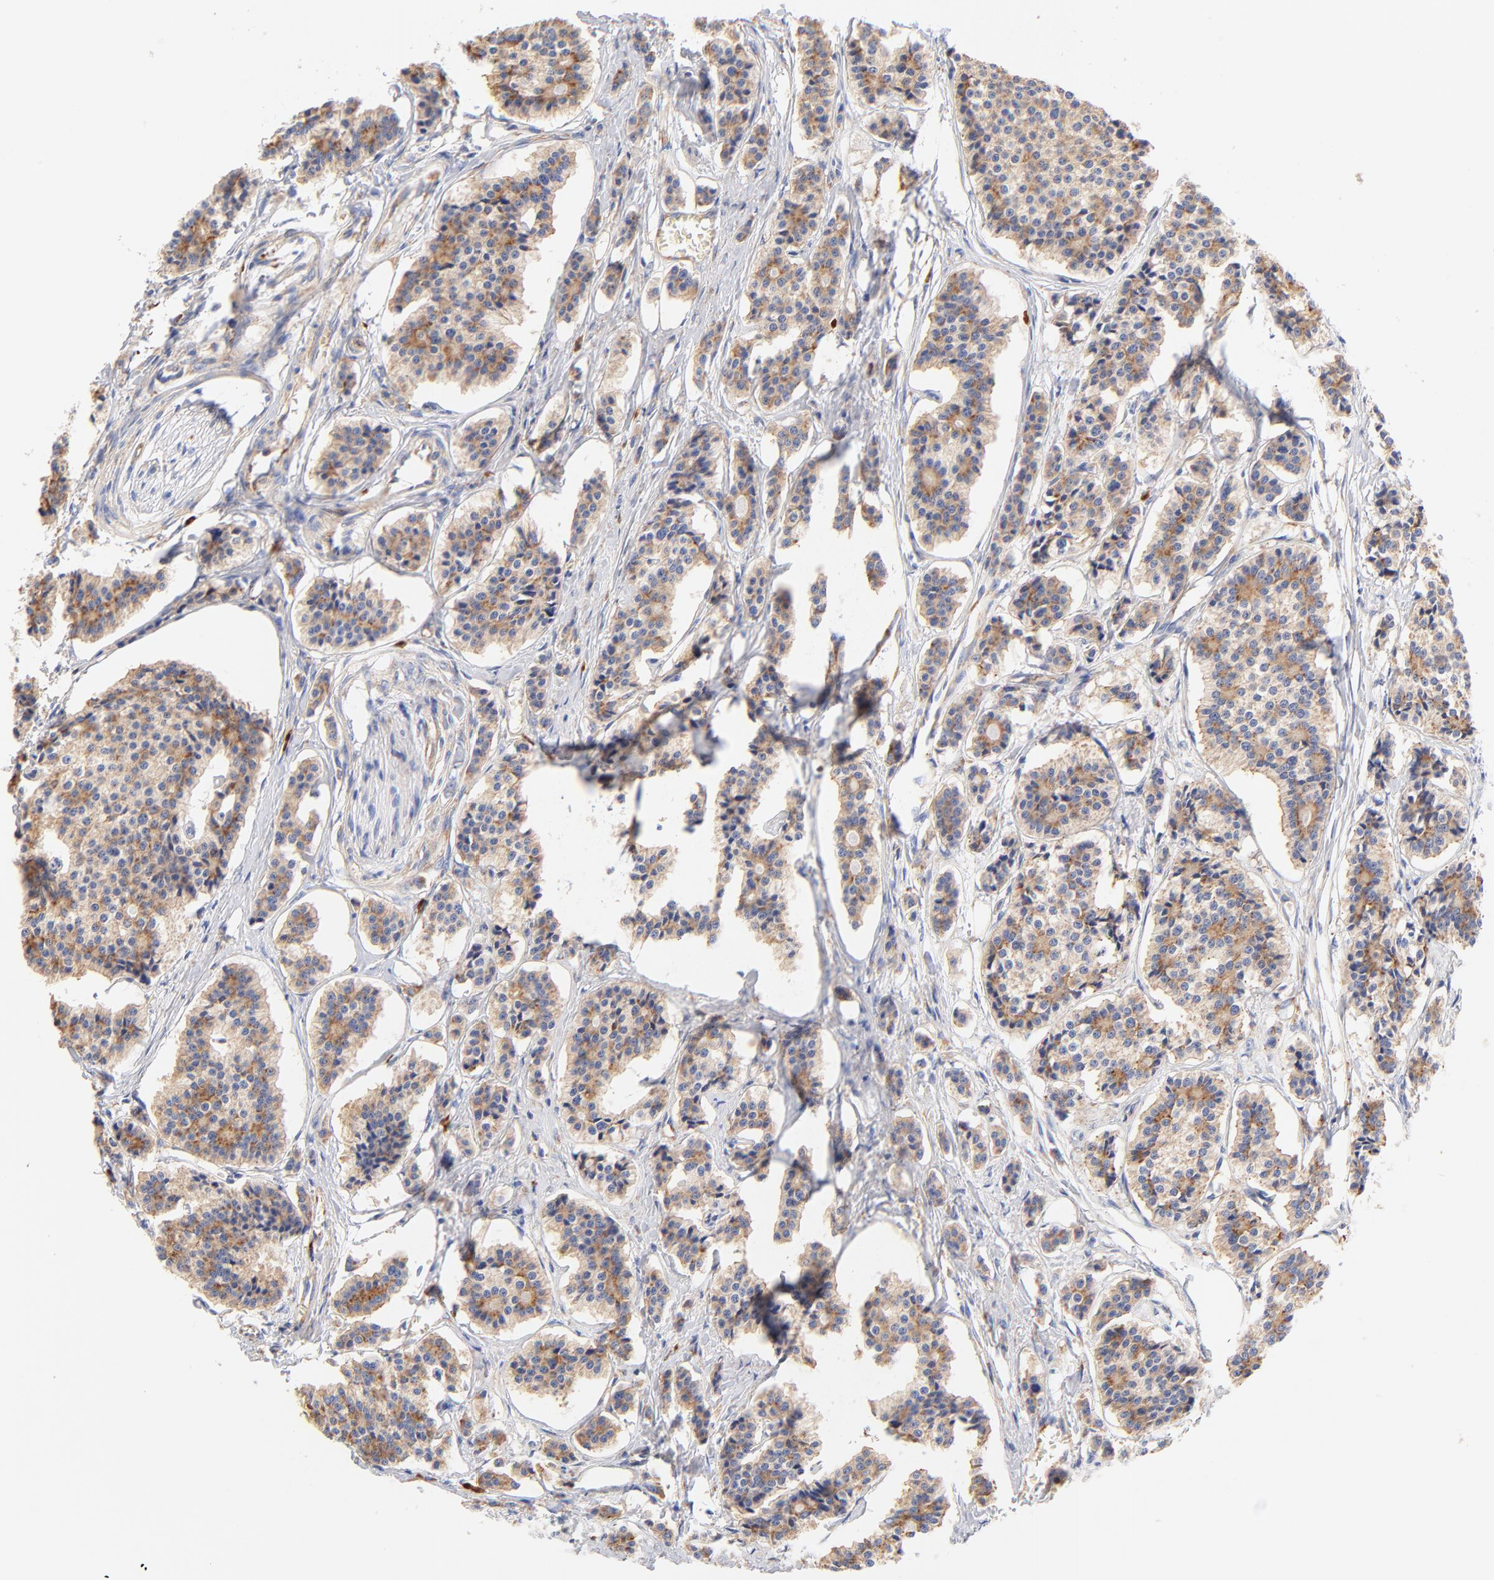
{"staining": {"intensity": "moderate", "quantity": ">75%", "location": "cytoplasmic/membranous"}, "tissue": "carcinoid", "cell_type": "Tumor cells", "image_type": "cancer", "snomed": [{"axis": "morphology", "description": "Carcinoid, malignant, NOS"}, {"axis": "topography", "description": "Small intestine"}], "caption": "Carcinoid was stained to show a protein in brown. There is medium levels of moderate cytoplasmic/membranous positivity in about >75% of tumor cells.", "gene": "RPL27", "patient": {"sex": "male", "age": 63}}